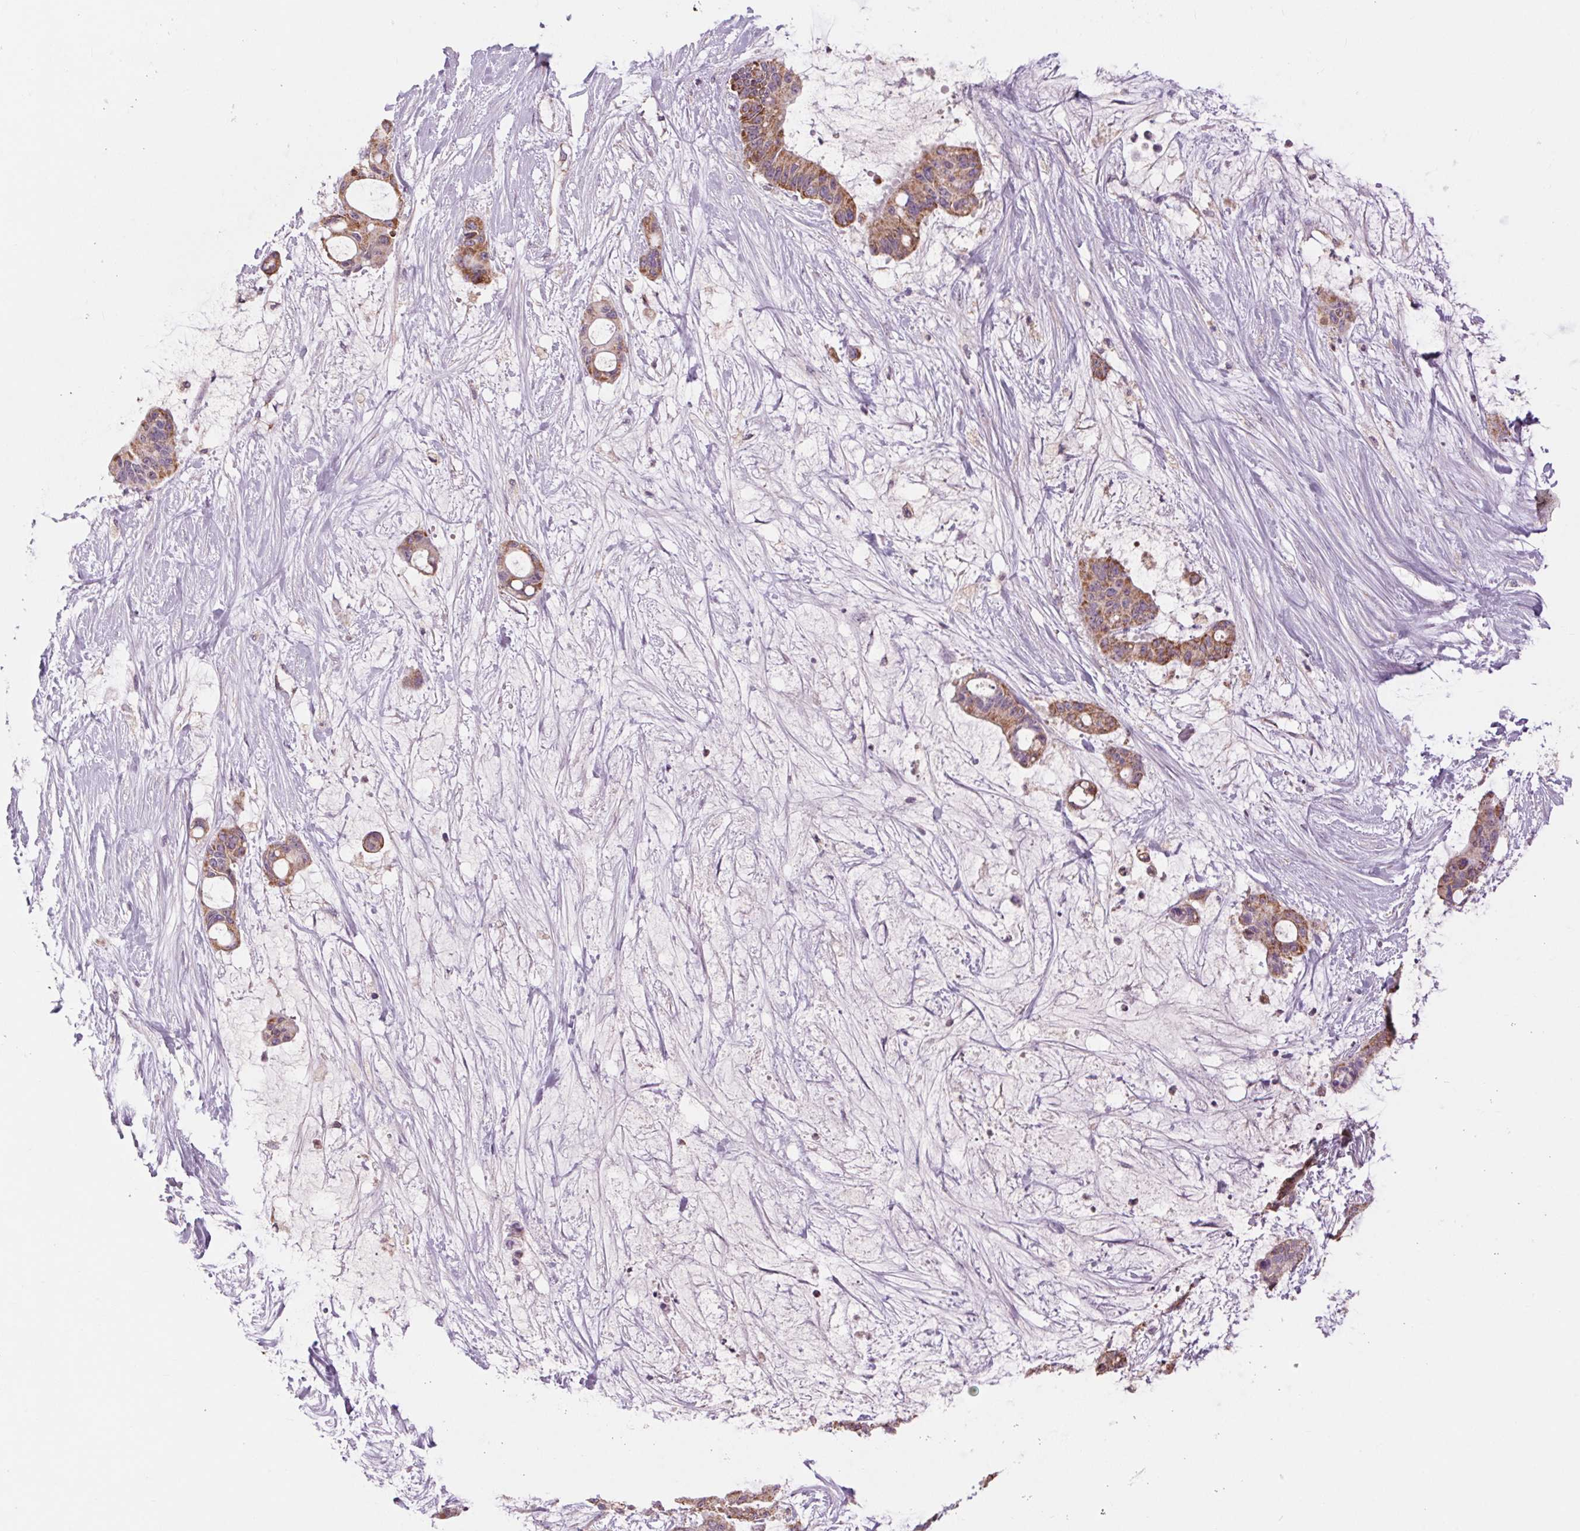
{"staining": {"intensity": "moderate", "quantity": ">75%", "location": "cytoplasmic/membranous"}, "tissue": "liver cancer", "cell_type": "Tumor cells", "image_type": "cancer", "snomed": [{"axis": "morphology", "description": "Normal tissue, NOS"}, {"axis": "morphology", "description": "Cholangiocarcinoma"}, {"axis": "topography", "description": "Liver"}, {"axis": "topography", "description": "Peripheral nerve tissue"}], "caption": "Moderate cytoplasmic/membranous staining is seen in approximately >75% of tumor cells in liver cancer (cholangiocarcinoma).", "gene": "COX6A1", "patient": {"sex": "female", "age": 73}}